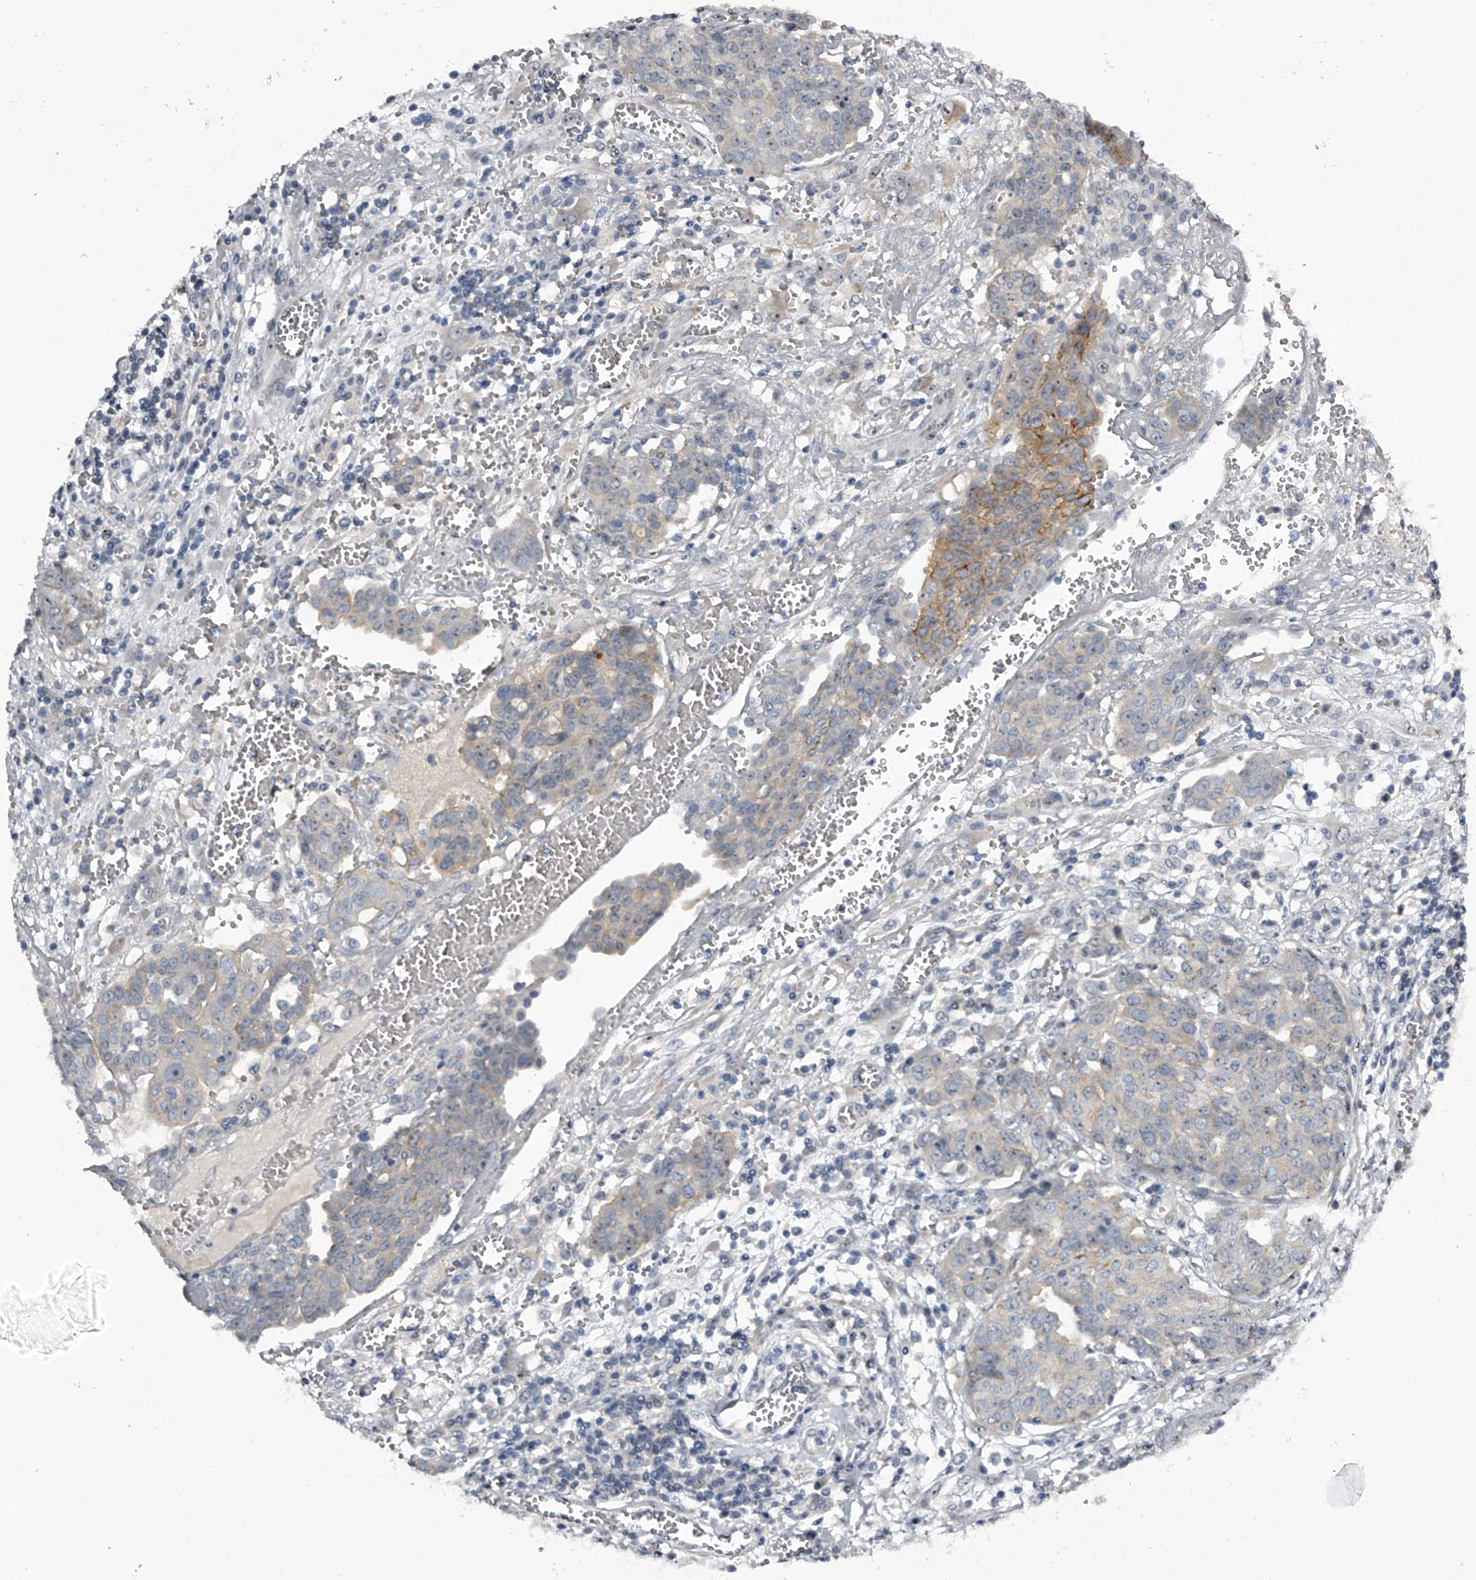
{"staining": {"intensity": "weak", "quantity": "25%-75%", "location": "nuclear"}, "tissue": "ovarian cancer", "cell_type": "Tumor cells", "image_type": "cancer", "snomed": [{"axis": "morphology", "description": "Cystadenocarcinoma, serous, NOS"}, {"axis": "topography", "description": "Soft tissue"}, {"axis": "topography", "description": "Ovary"}], "caption": "IHC photomicrograph of neoplastic tissue: ovarian serous cystadenocarcinoma stained using immunohistochemistry shows low levels of weak protein expression localized specifically in the nuclear of tumor cells, appearing as a nuclear brown color.", "gene": "MDN1", "patient": {"sex": "female", "age": 57}}